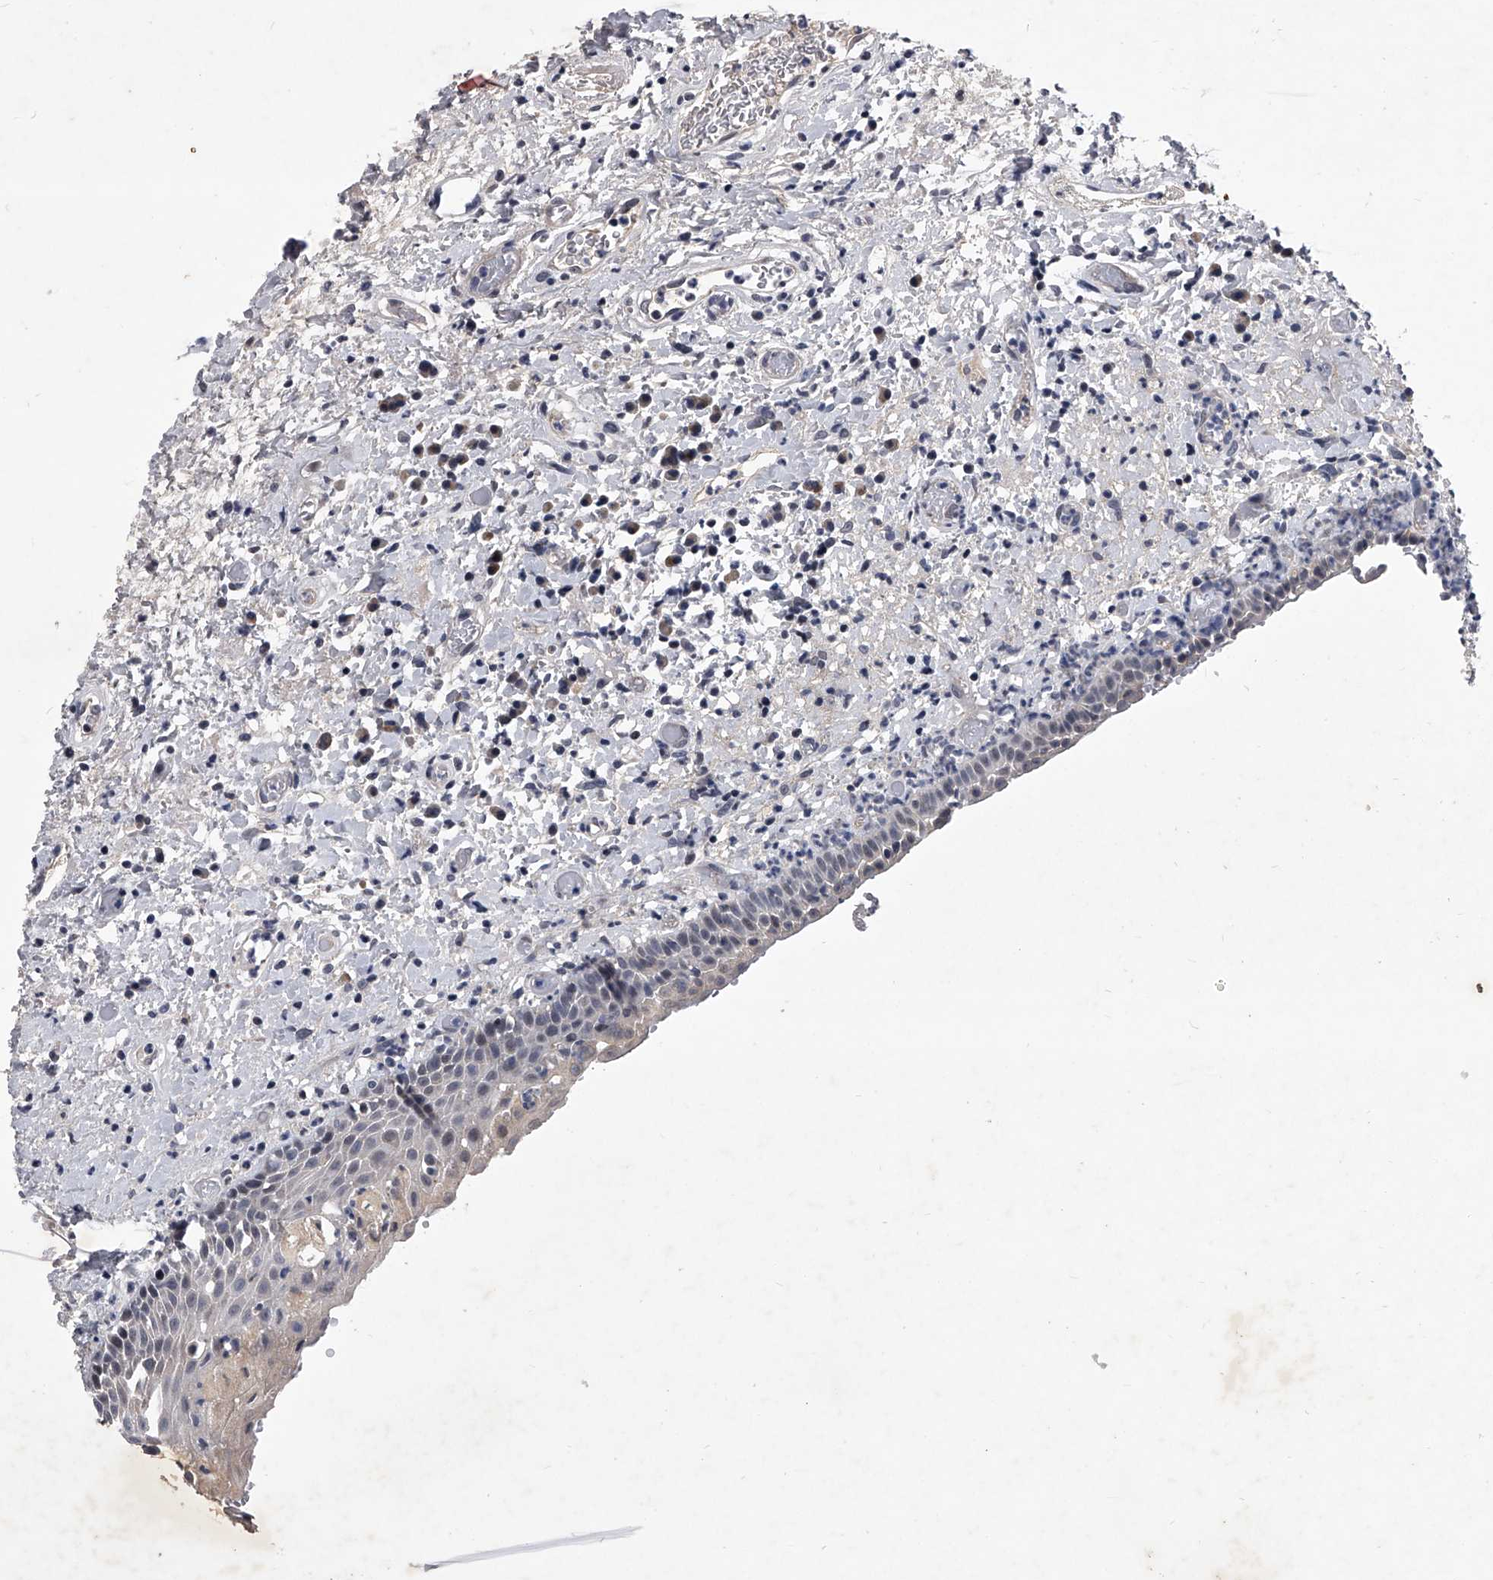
{"staining": {"intensity": "strong", "quantity": "<25%", "location": "cytoplasmic/membranous"}, "tissue": "oral mucosa", "cell_type": "Squamous epithelial cells", "image_type": "normal", "snomed": [{"axis": "morphology", "description": "Normal tissue, NOS"}, {"axis": "topography", "description": "Oral tissue"}], "caption": "A brown stain labels strong cytoplasmic/membranous staining of a protein in squamous epithelial cells of normal human oral mucosa.", "gene": "ZNF76", "patient": {"sex": "female", "age": 76}}